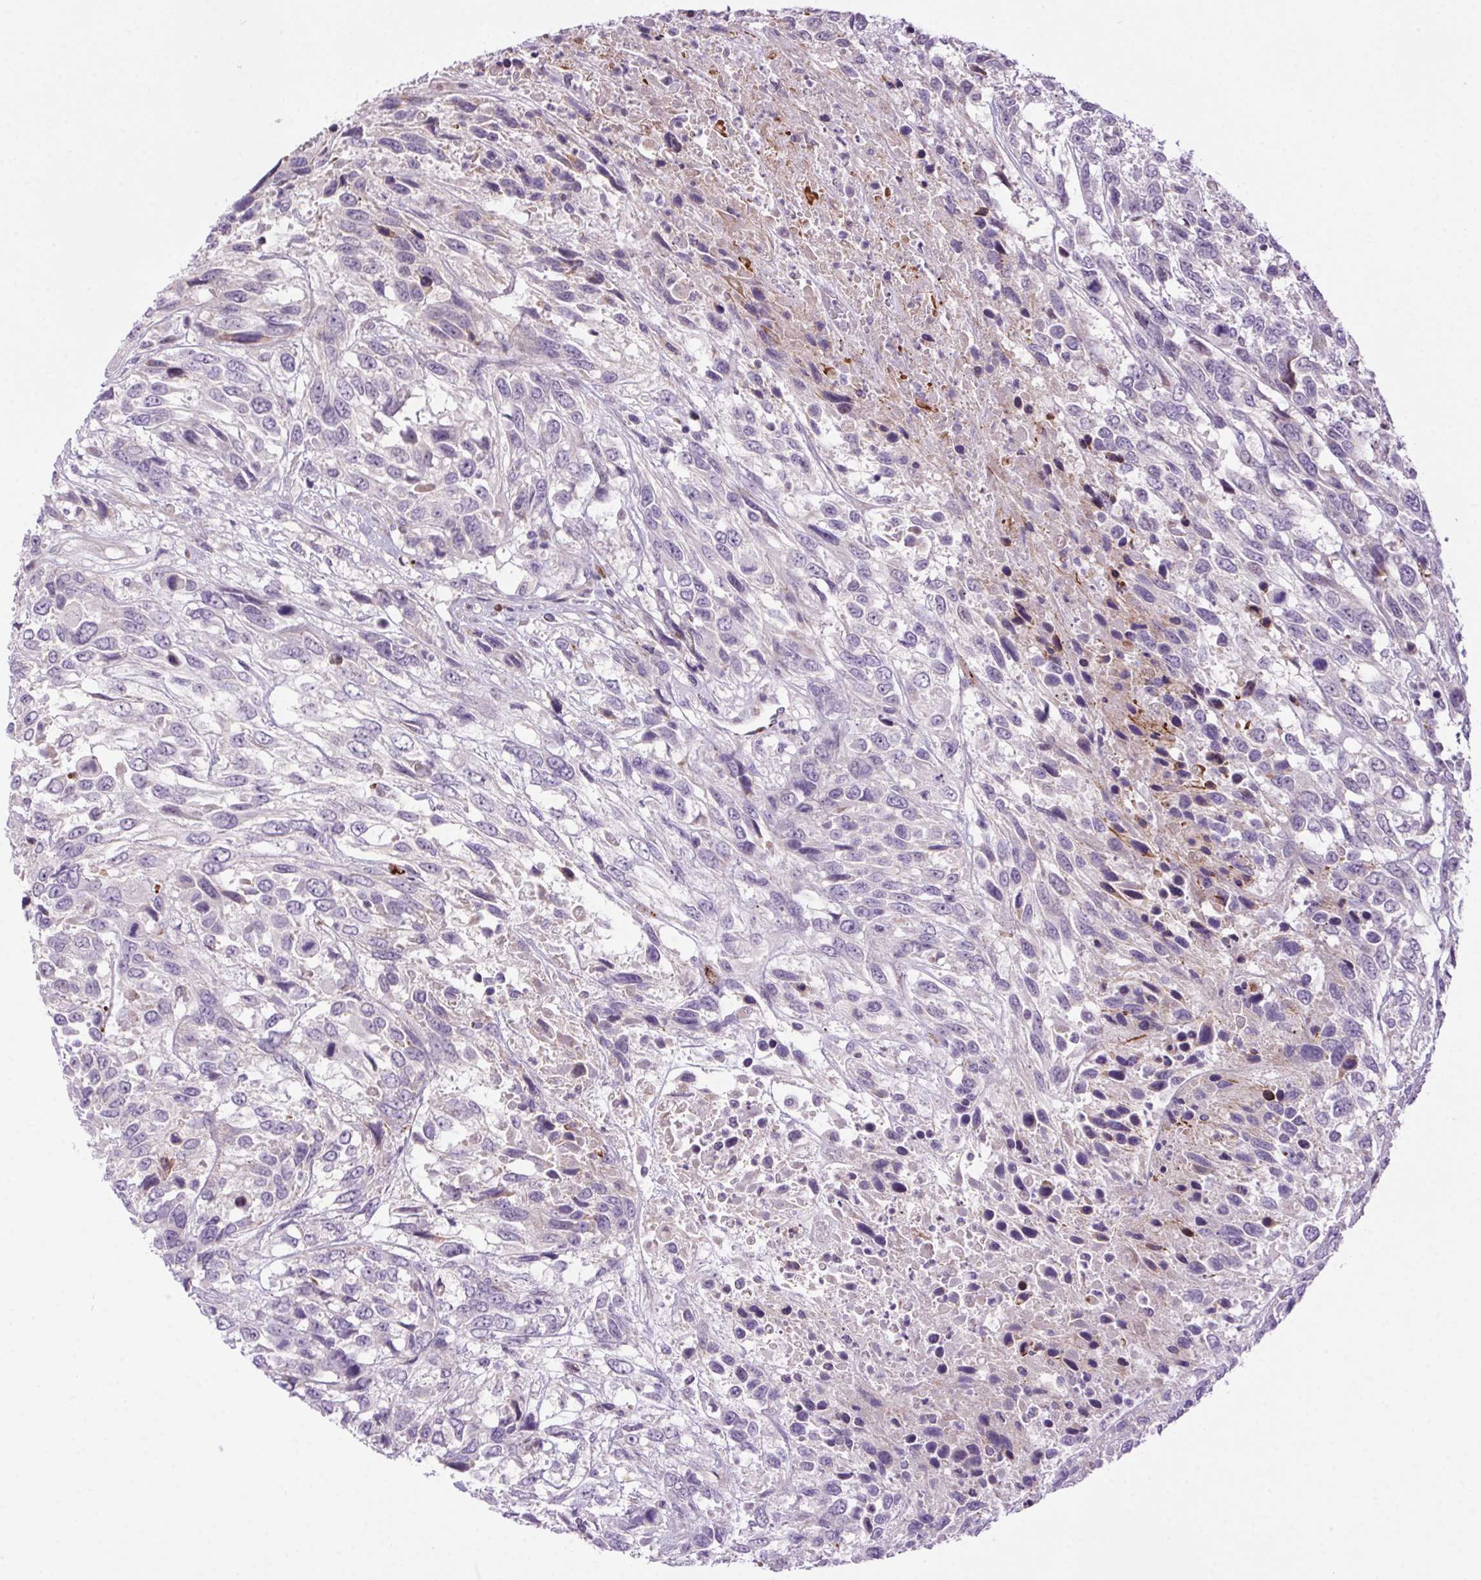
{"staining": {"intensity": "negative", "quantity": "none", "location": "none"}, "tissue": "urothelial cancer", "cell_type": "Tumor cells", "image_type": "cancer", "snomed": [{"axis": "morphology", "description": "Urothelial carcinoma, High grade"}, {"axis": "topography", "description": "Urinary bladder"}], "caption": "A high-resolution histopathology image shows IHC staining of high-grade urothelial carcinoma, which reveals no significant positivity in tumor cells.", "gene": "LRRTM1", "patient": {"sex": "female", "age": 70}}